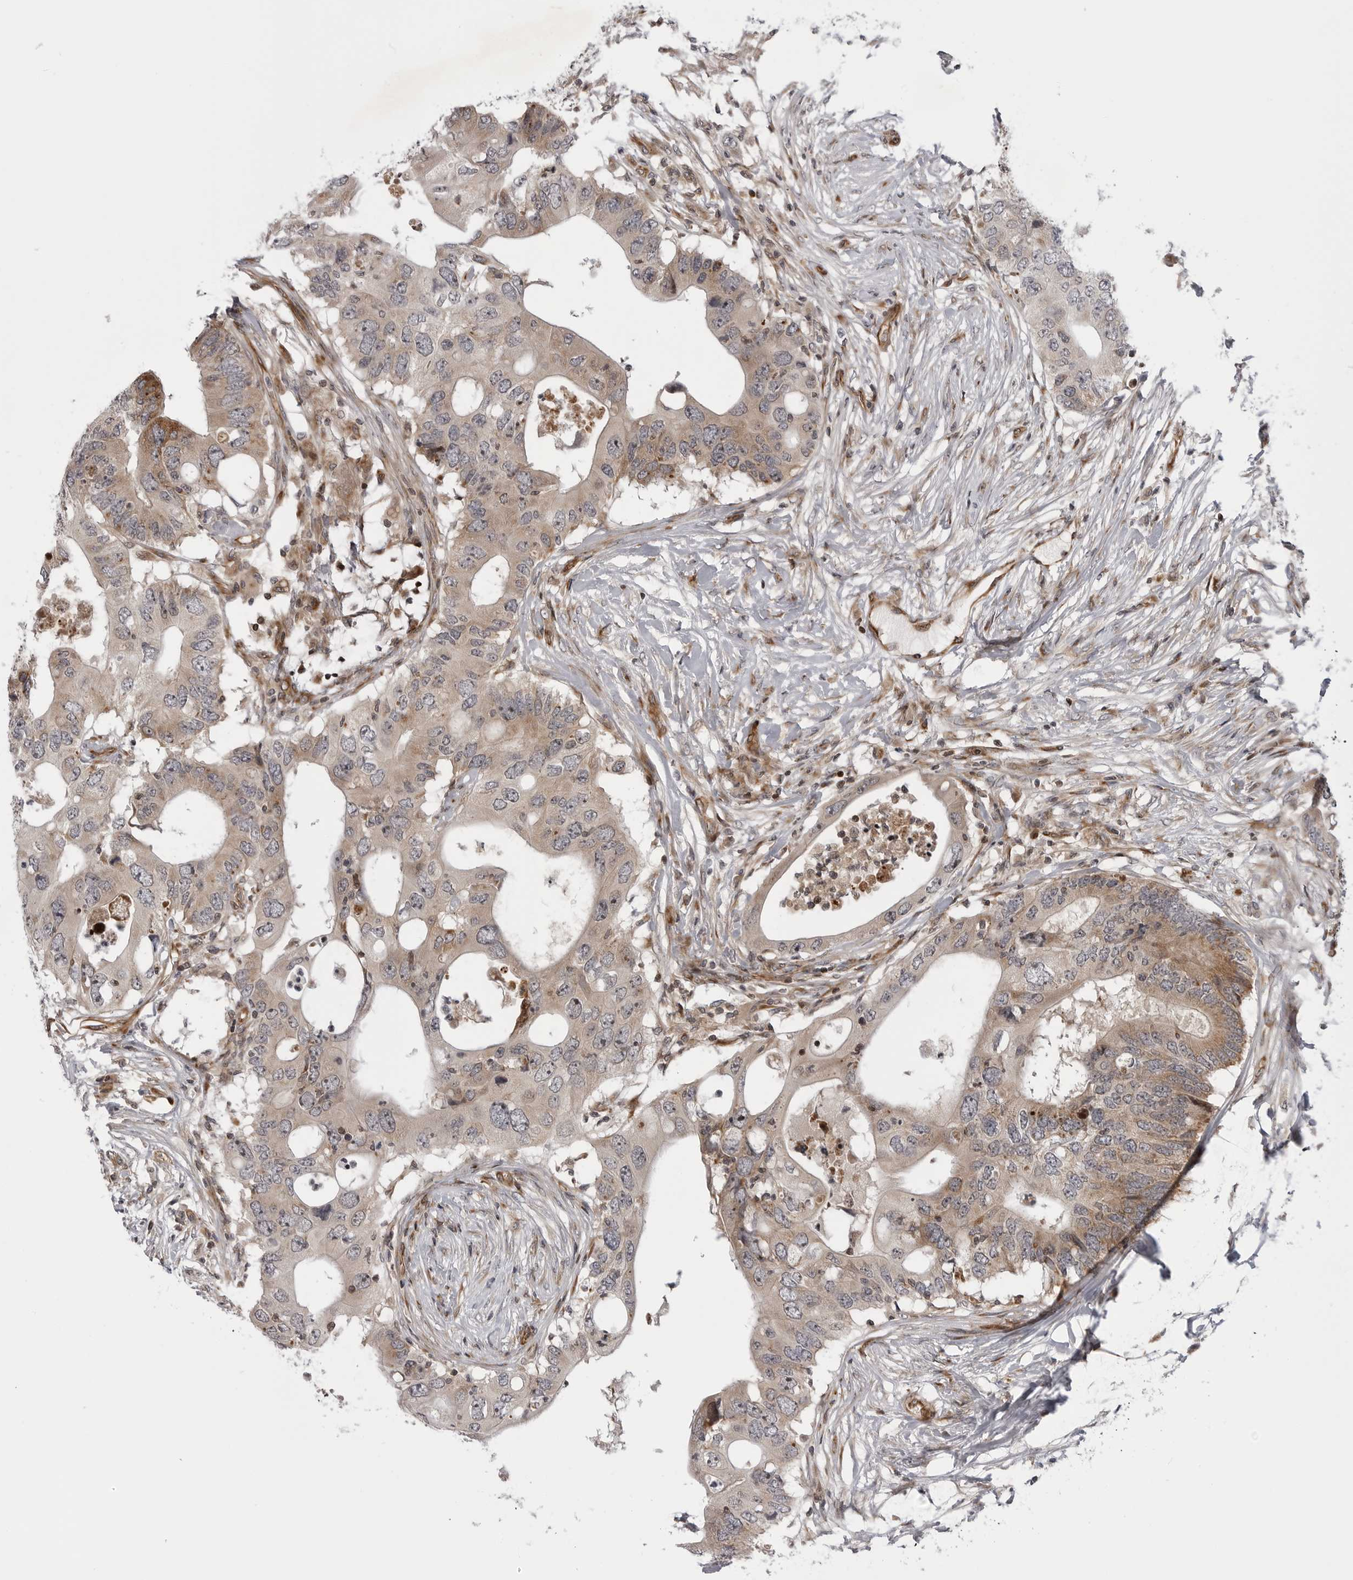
{"staining": {"intensity": "weak", "quantity": "25%-75%", "location": "cytoplasmic/membranous"}, "tissue": "colorectal cancer", "cell_type": "Tumor cells", "image_type": "cancer", "snomed": [{"axis": "morphology", "description": "Adenocarcinoma, NOS"}, {"axis": "topography", "description": "Colon"}], "caption": "Protein staining of colorectal cancer (adenocarcinoma) tissue demonstrates weak cytoplasmic/membranous staining in about 25%-75% of tumor cells.", "gene": "ABL1", "patient": {"sex": "male", "age": 71}}